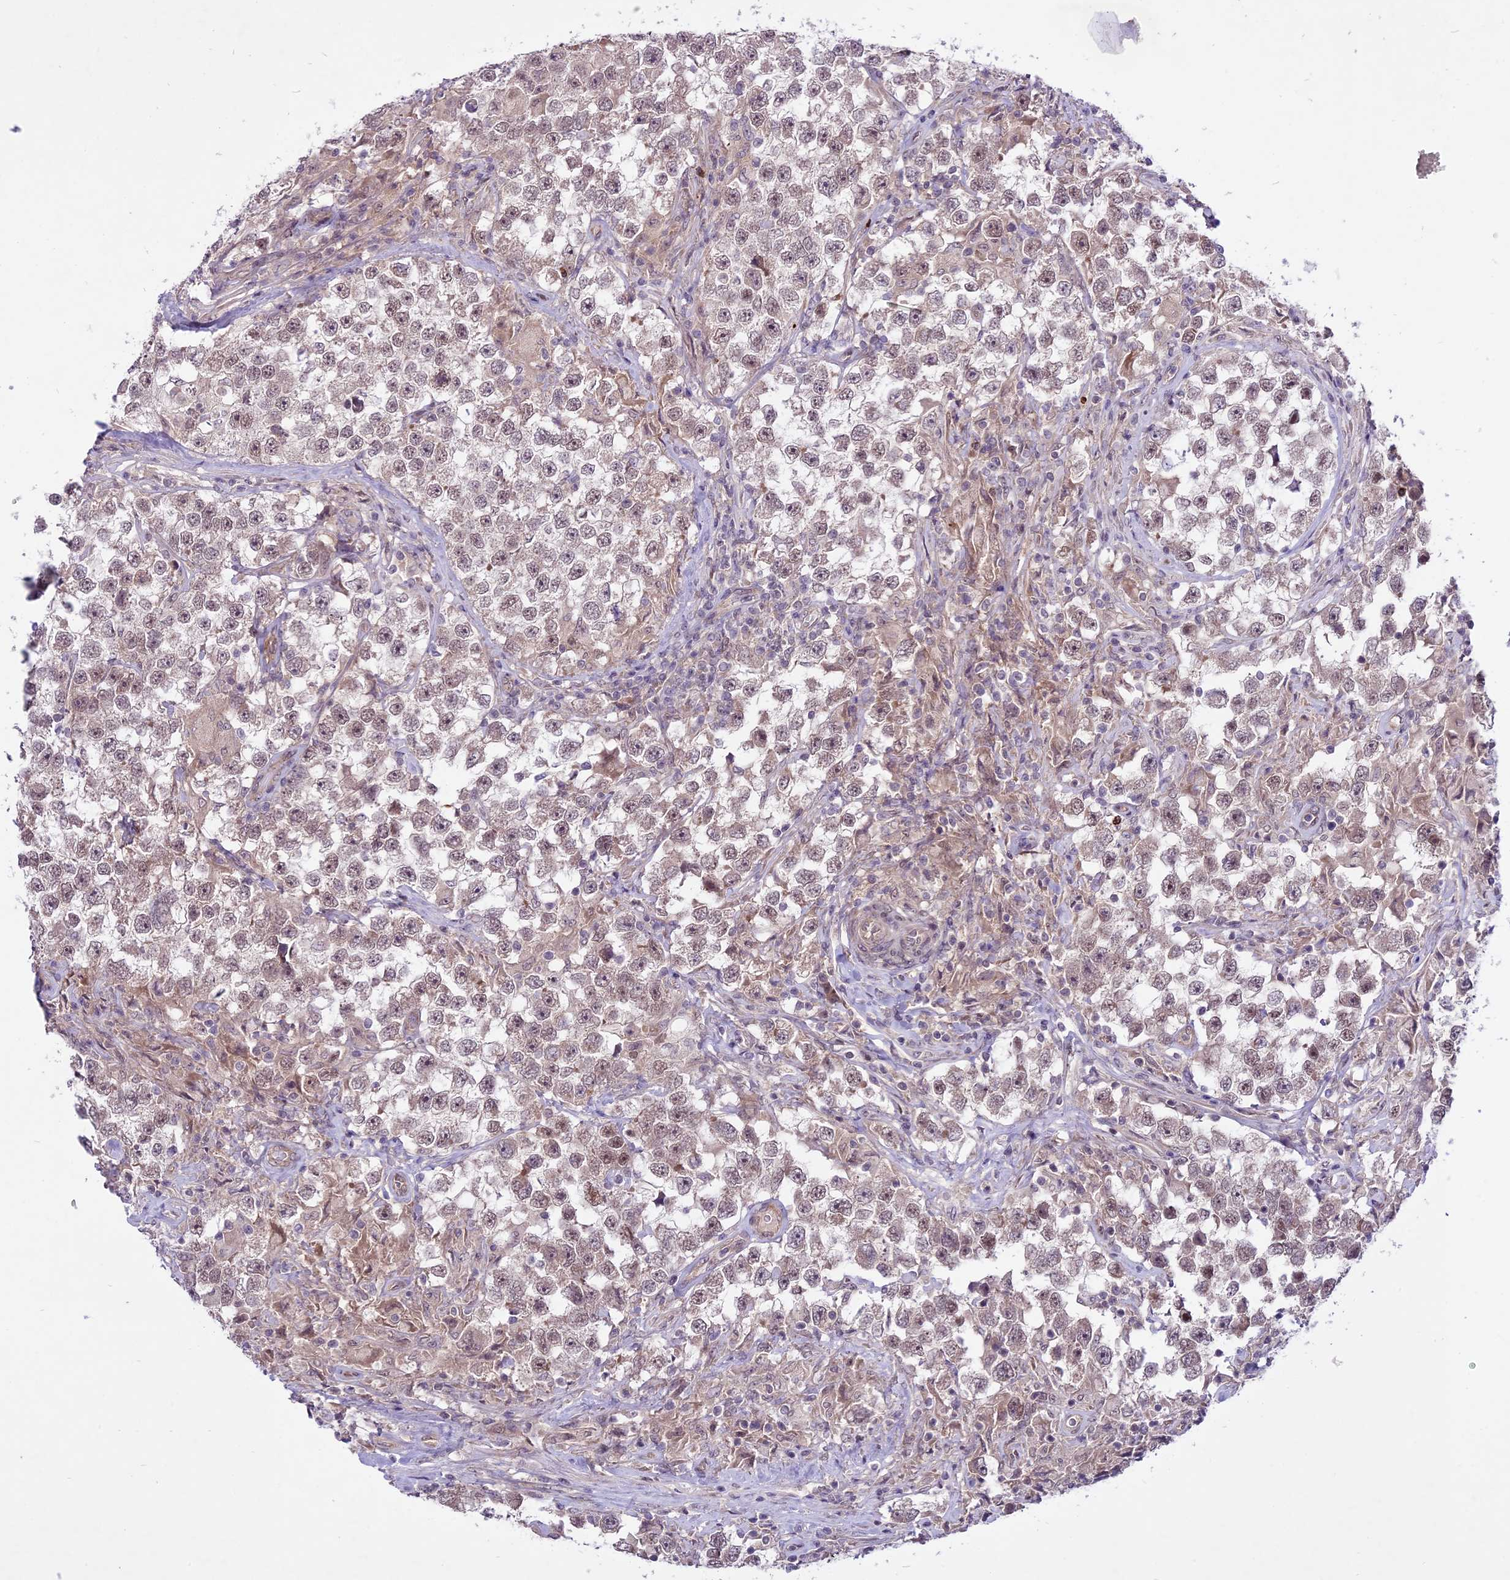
{"staining": {"intensity": "weak", "quantity": ">75%", "location": "cytoplasmic/membranous,nuclear"}, "tissue": "testis cancer", "cell_type": "Tumor cells", "image_type": "cancer", "snomed": [{"axis": "morphology", "description": "Seminoma, NOS"}, {"axis": "topography", "description": "Testis"}], "caption": "A micrograph showing weak cytoplasmic/membranous and nuclear staining in approximately >75% of tumor cells in testis cancer (seminoma), as visualized by brown immunohistochemical staining.", "gene": "SPRED1", "patient": {"sex": "male", "age": 46}}